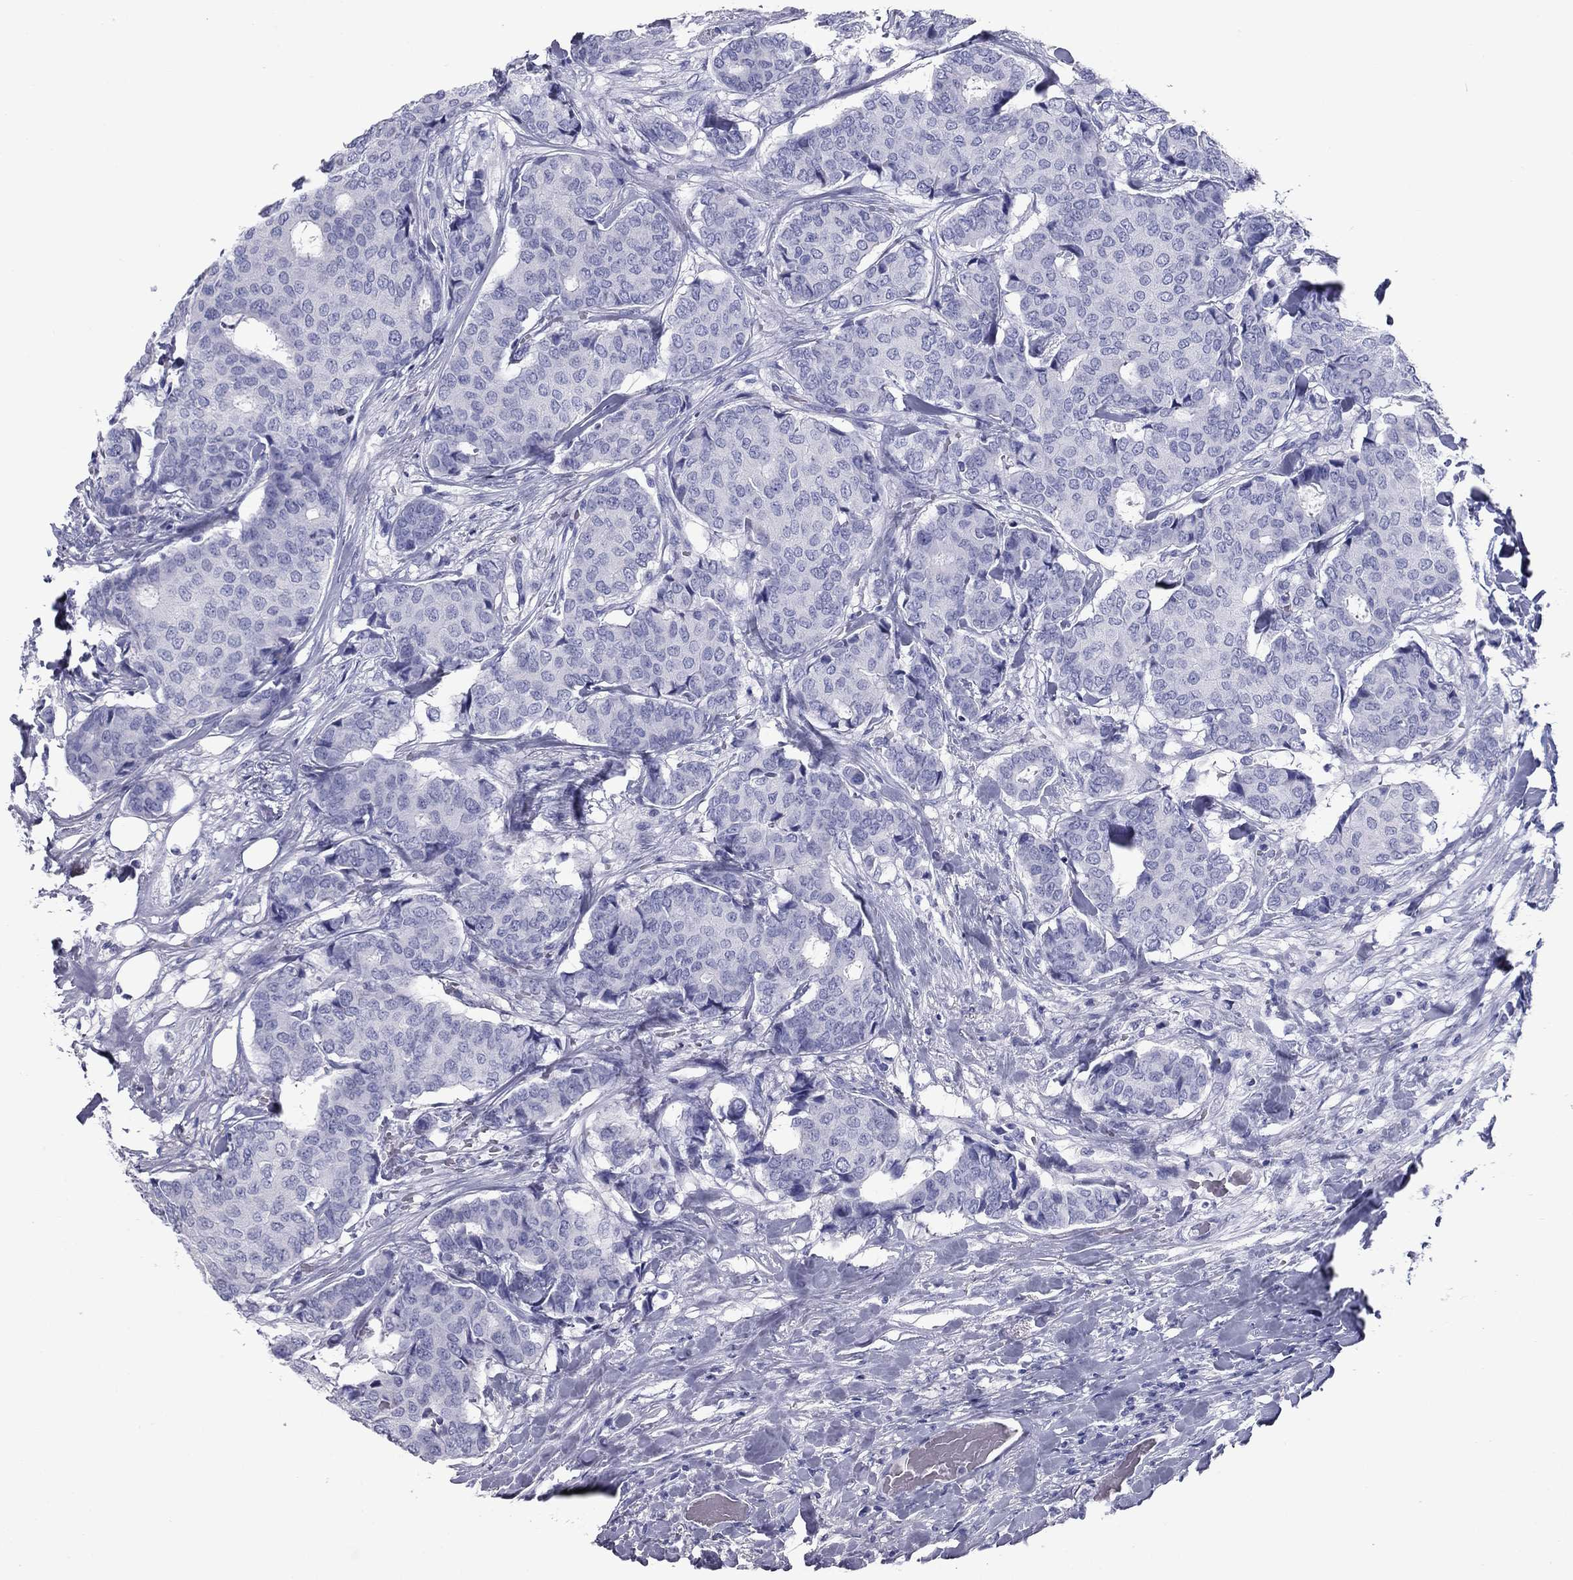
{"staining": {"intensity": "negative", "quantity": "none", "location": "none"}, "tissue": "breast cancer", "cell_type": "Tumor cells", "image_type": "cancer", "snomed": [{"axis": "morphology", "description": "Duct carcinoma"}, {"axis": "topography", "description": "Breast"}], "caption": "This is a image of immunohistochemistry staining of breast cancer (infiltrating ductal carcinoma), which shows no expression in tumor cells. (DAB immunohistochemistry with hematoxylin counter stain).", "gene": "NPPA", "patient": {"sex": "female", "age": 75}}